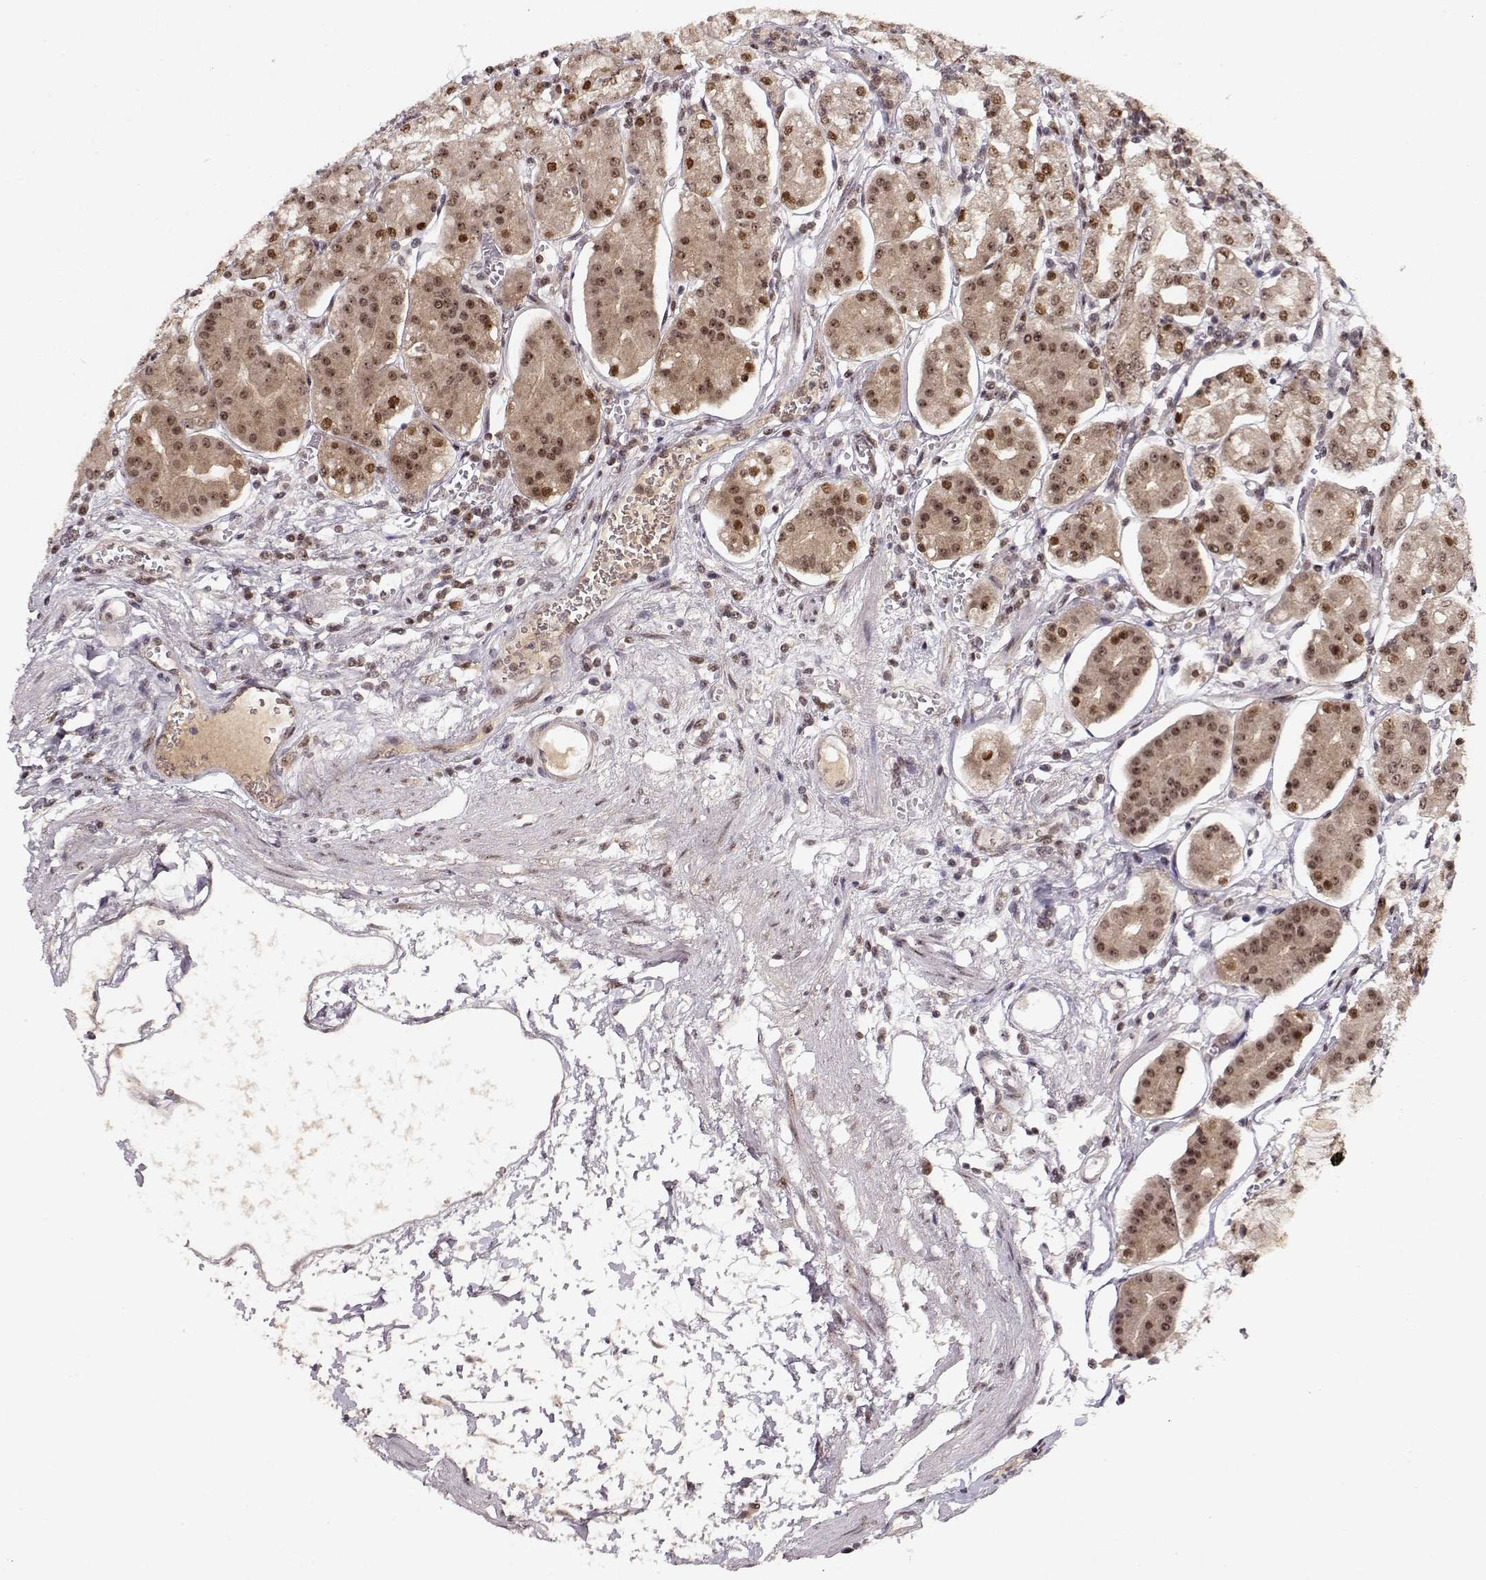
{"staining": {"intensity": "moderate", "quantity": ">75%", "location": "cytoplasmic/membranous,nuclear"}, "tissue": "stomach", "cell_type": "Glandular cells", "image_type": "normal", "snomed": [{"axis": "morphology", "description": "Normal tissue, NOS"}, {"axis": "topography", "description": "Skeletal muscle"}, {"axis": "topography", "description": "Stomach"}], "caption": "Protein analysis of benign stomach demonstrates moderate cytoplasmic/membranous,nuclear expression in approximately >75% of glandular cells. (Brightfield microscopy of DAB IHC at high magnification).", "gene": "CSNK2A1", "patient": {"sex": "female", "age": 57}}